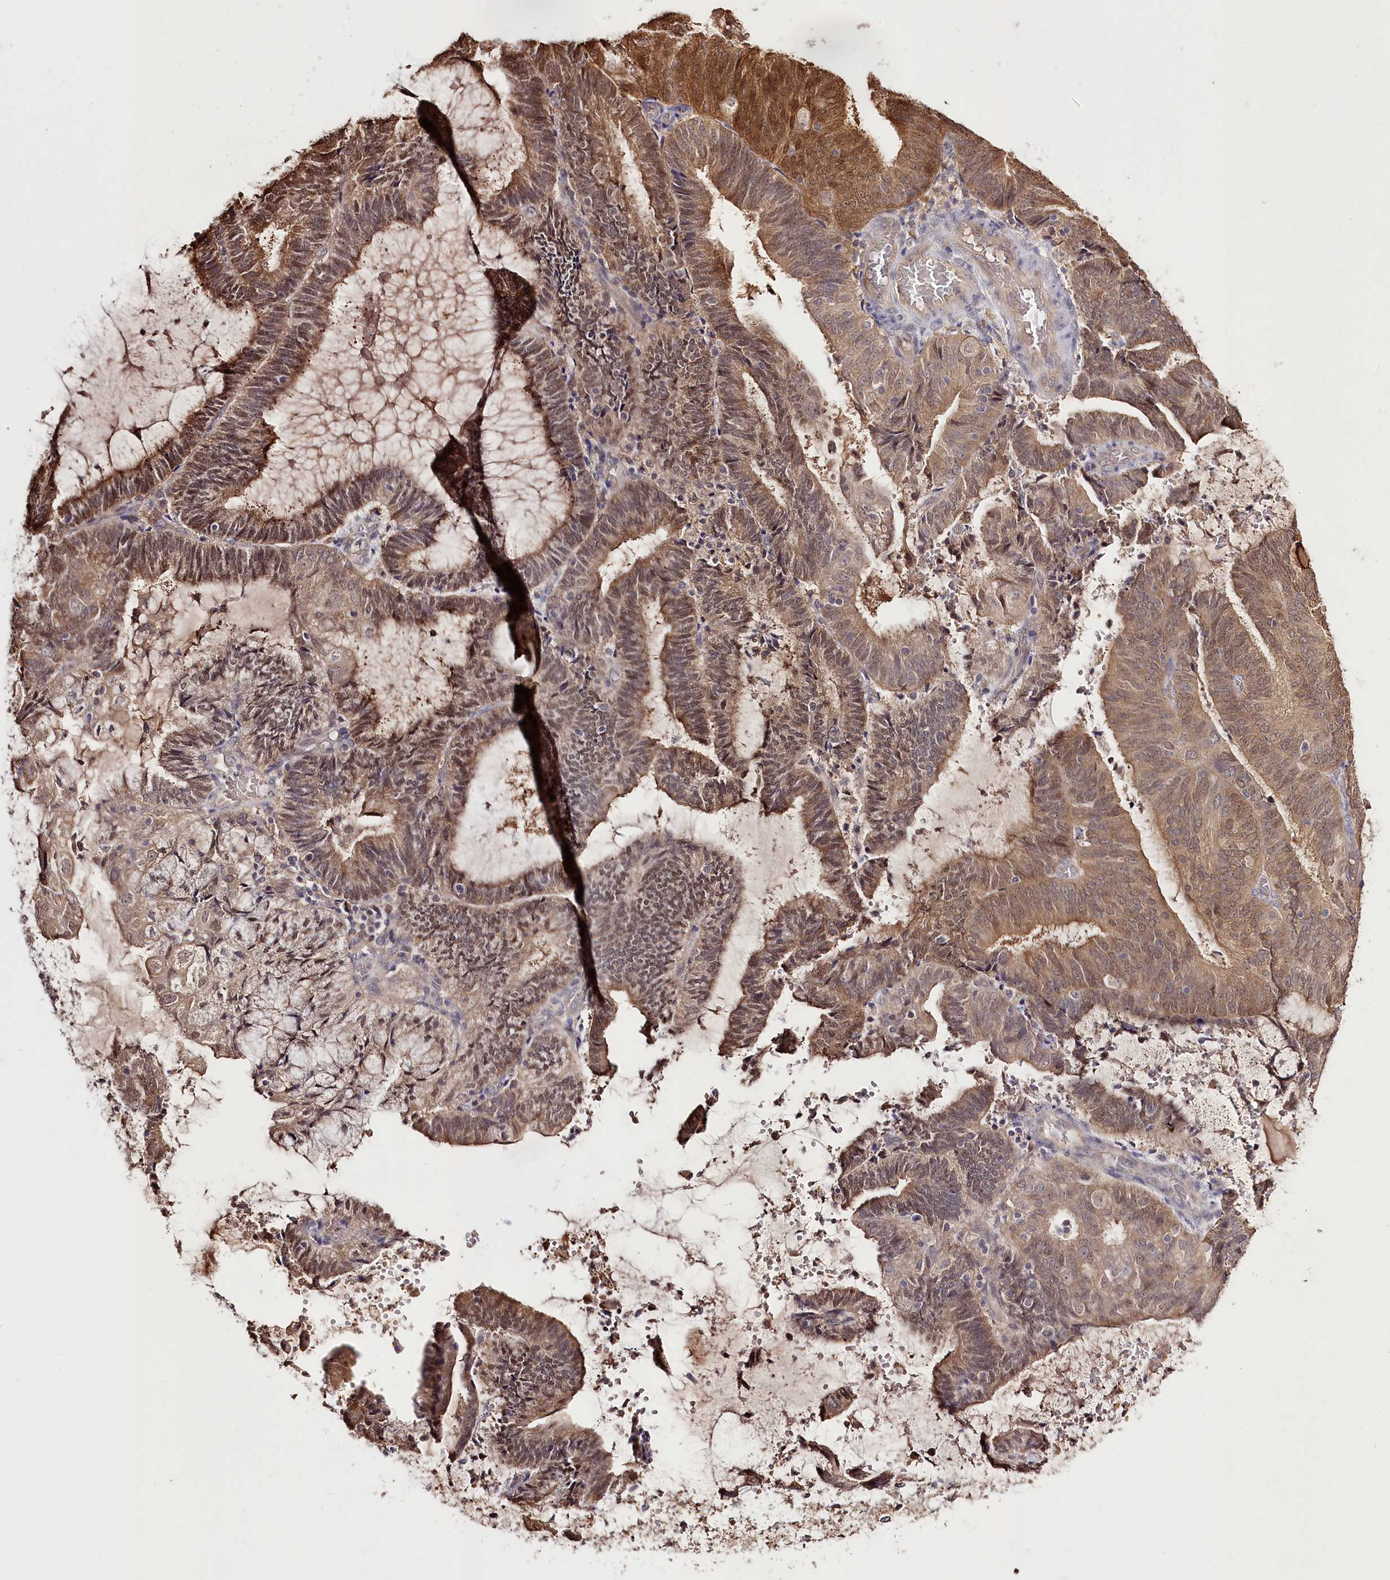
{"staining": {"intensity": "moderate", "quantity": ">75%", "location": "cytoplasmic/membranous,nuclear"}, "tissue": "endometrial cancer", "cell_type": "Tumor cells", "image_type": "cancer", "snomed": [{"axis": "morphology", "description": "Adenocarcinoma, NOS"}, {"axis": "topography", "description": "Endometrium"}], "caption": "Immunohistochemistry (DAB) staining of adenocarcinoma (endometrial) exhibits moderate cytoplasmic/membranous and nuclear protein expression in approximately >75% of tumor cells.", "gene": "R3HDM2", "patient": {"sex": "female", "age": 81}}